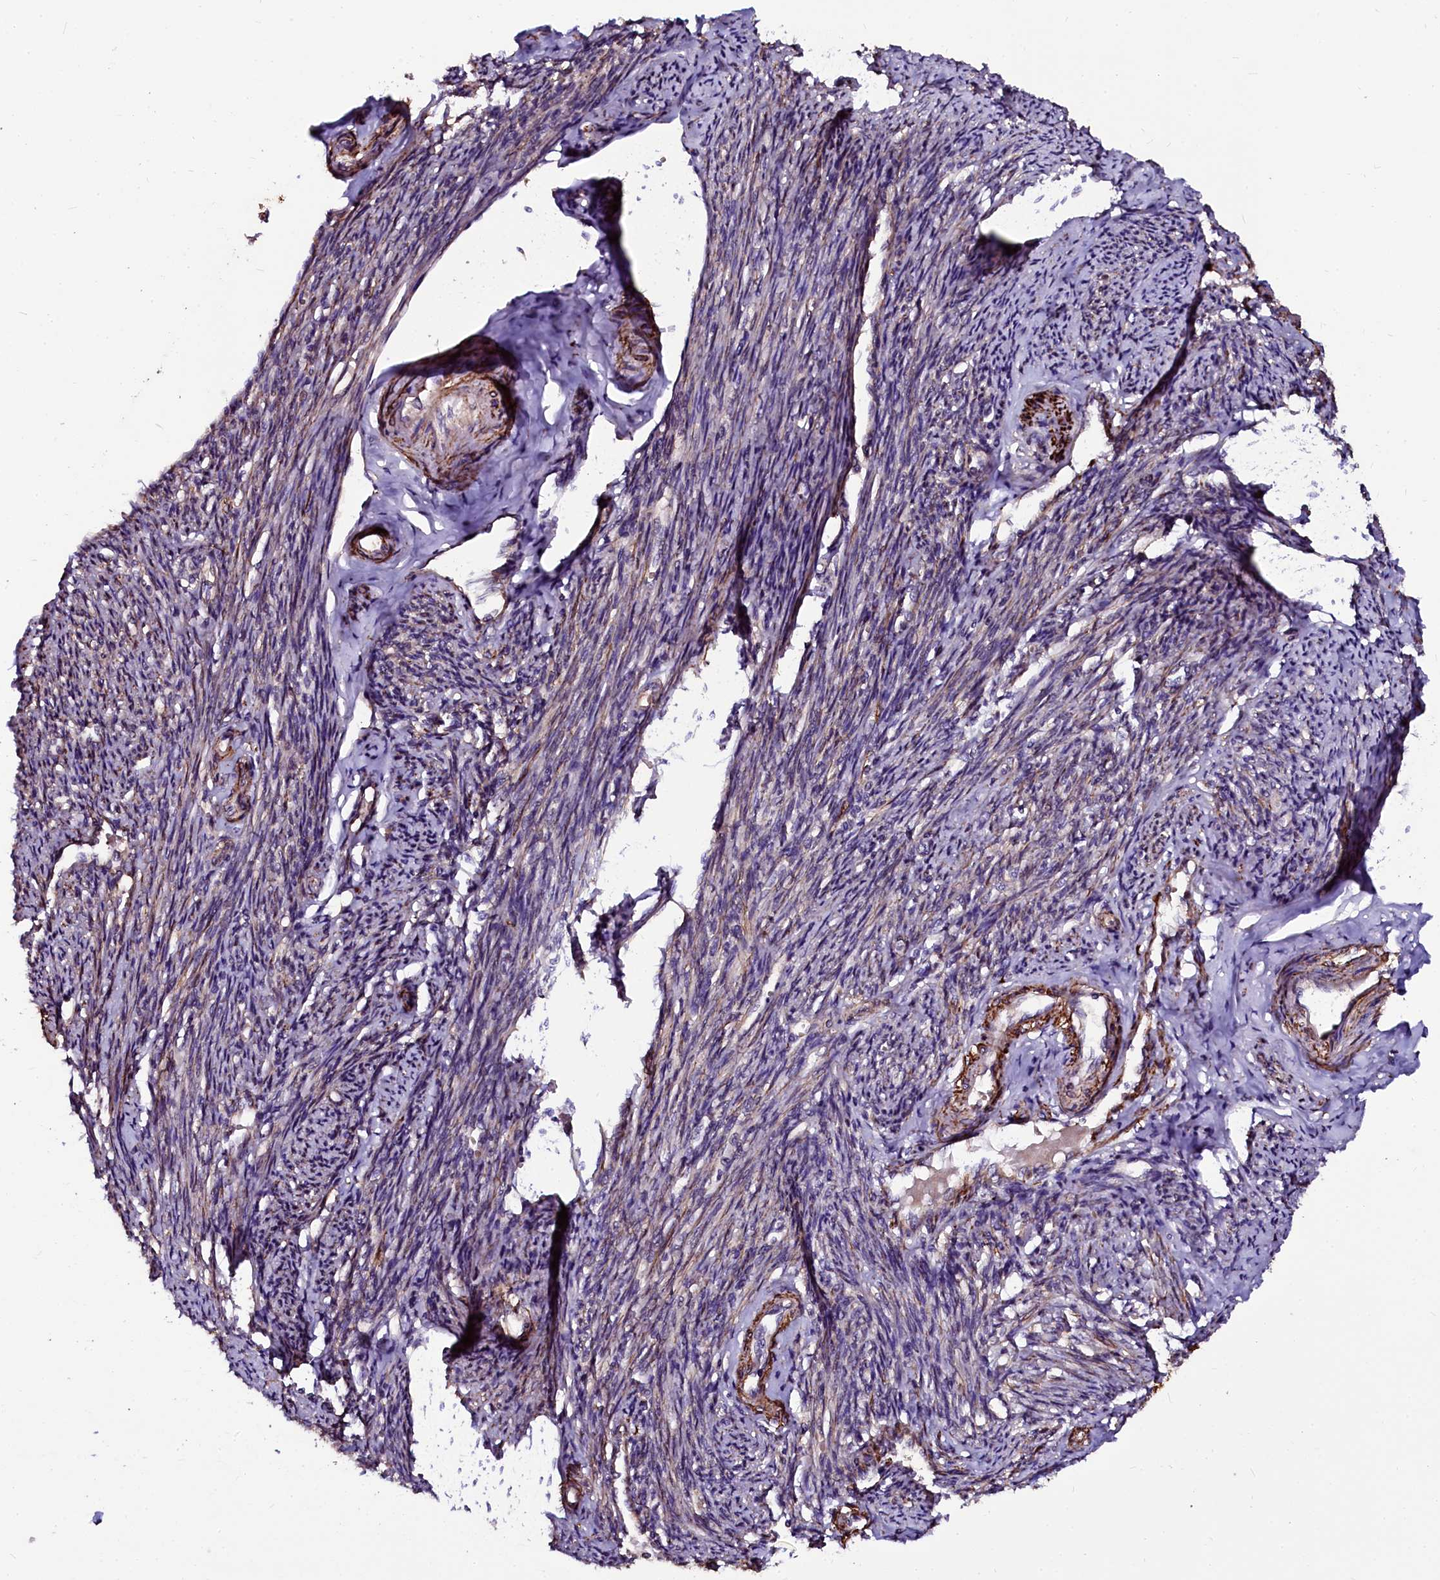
{"staining": {"intensity": "strong", "quantity": "25%-75%", "location": "cytoplasmic/membranous"}, "tissue": "smooth muscle", "cell_type": "Smooth muscle cells", "image_type": "normal", "snomed": [{"axis": "morphology", "description": "Normal tissue, NOS"}, {"axis": "topography", "description": "Smooth muscle"}, {"axis": "topography", "description": "Uterus"}], "caption": "Brown immunohistochemical staining in benign human smooth muscle reveals strong cytoplasmic/membranous expression in about 25%-75% of smooth muscle cells. (IHC, brightfield microscopy, high magnification).", "gene": "N4BP1", "patient": {"sex": "female", "age": 59}}